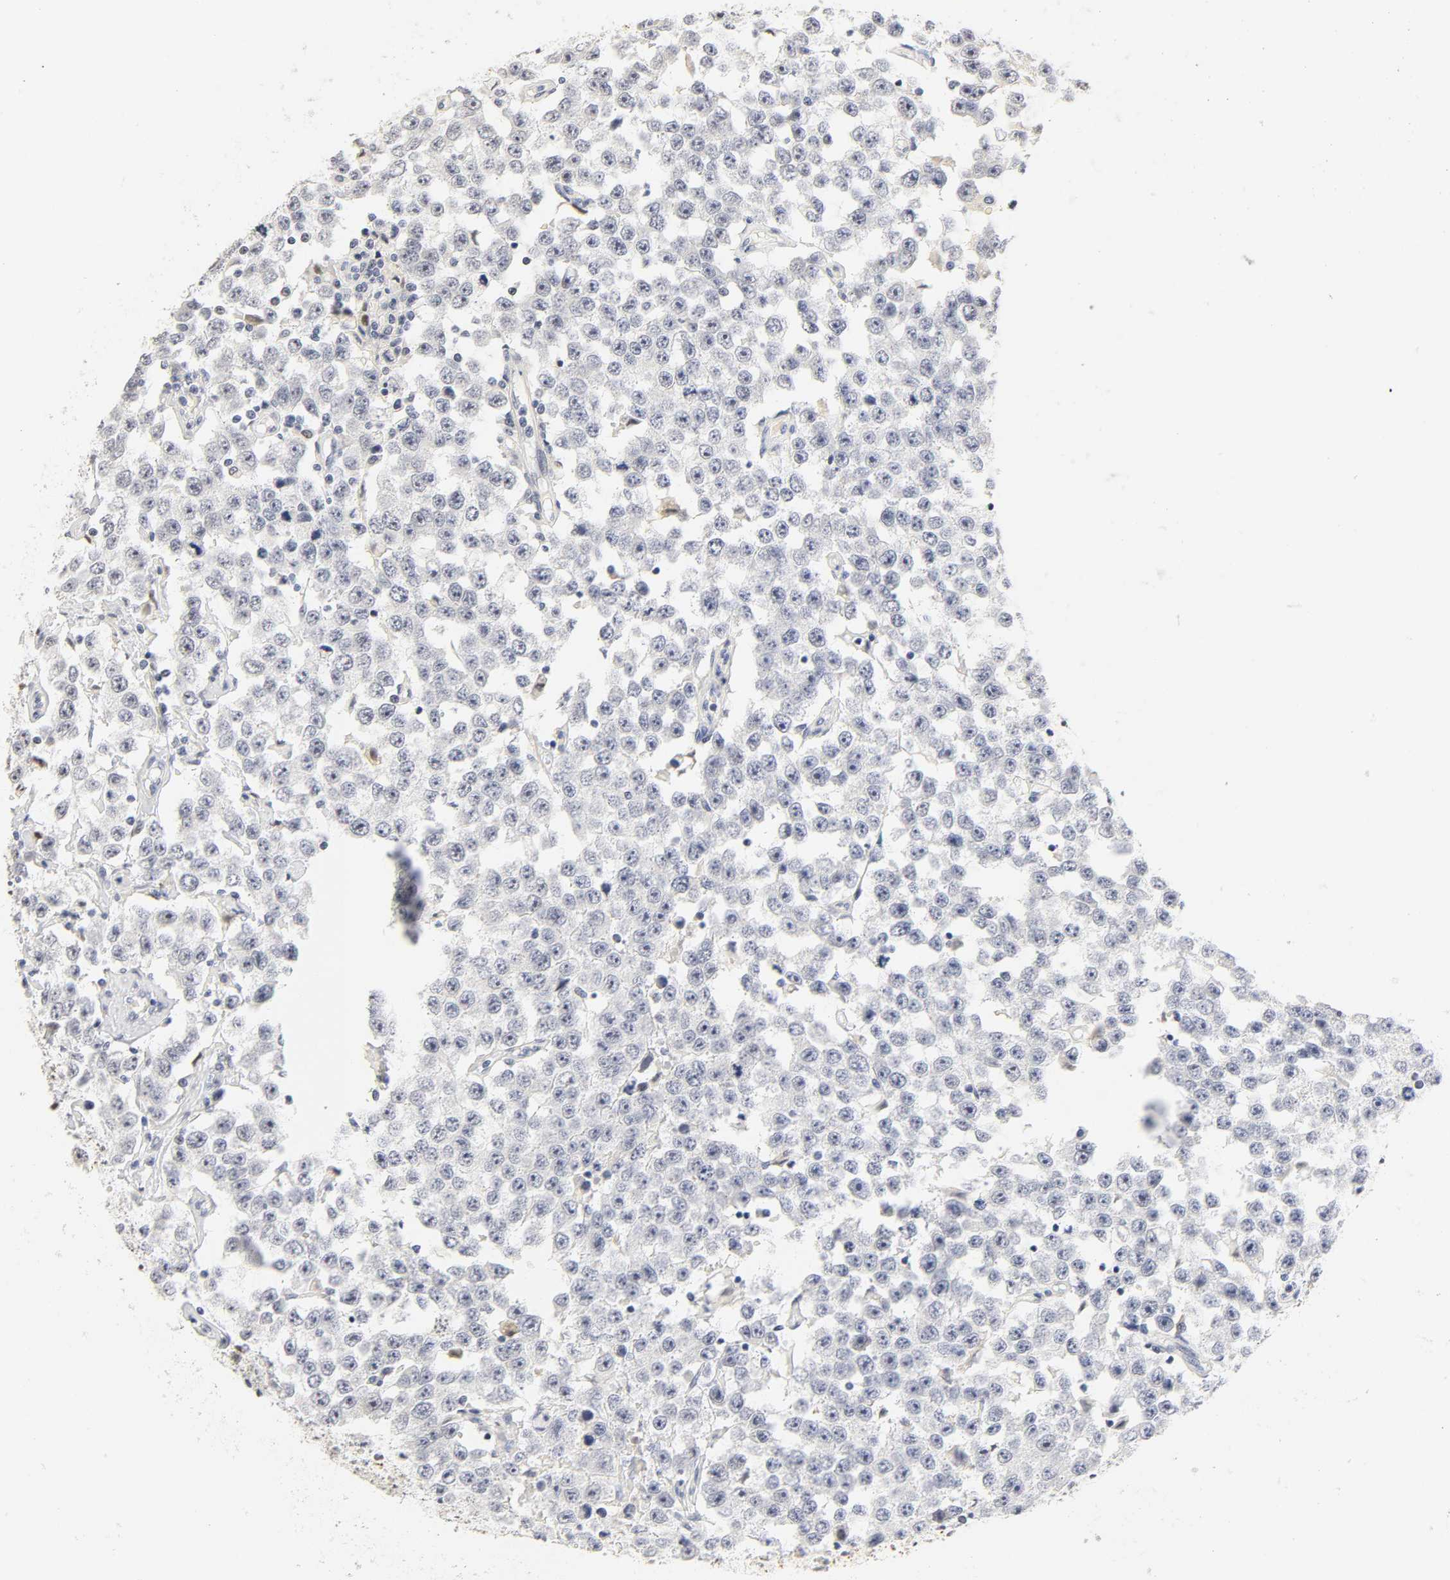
{"staining": {"intensity": "negative", "quantity": "none", "location": "none"}, "tissue": "testis cancer", "cell_type": "Tumor cells", "image_type": "cancer", "snomed": [{"axis": "morphology", "description": "Seminoma, NOS"}, {"axis": "topography", "description": "Testis"}], "caption": "High magnification brightfield microscopy of seminoma (testis) stained with DAB (brown) and counterstained with hematoxylin (blue): tumor cells show no significant staining.", "gene": "MNAT1", "patient": {"sex": "male", "age": 52}}